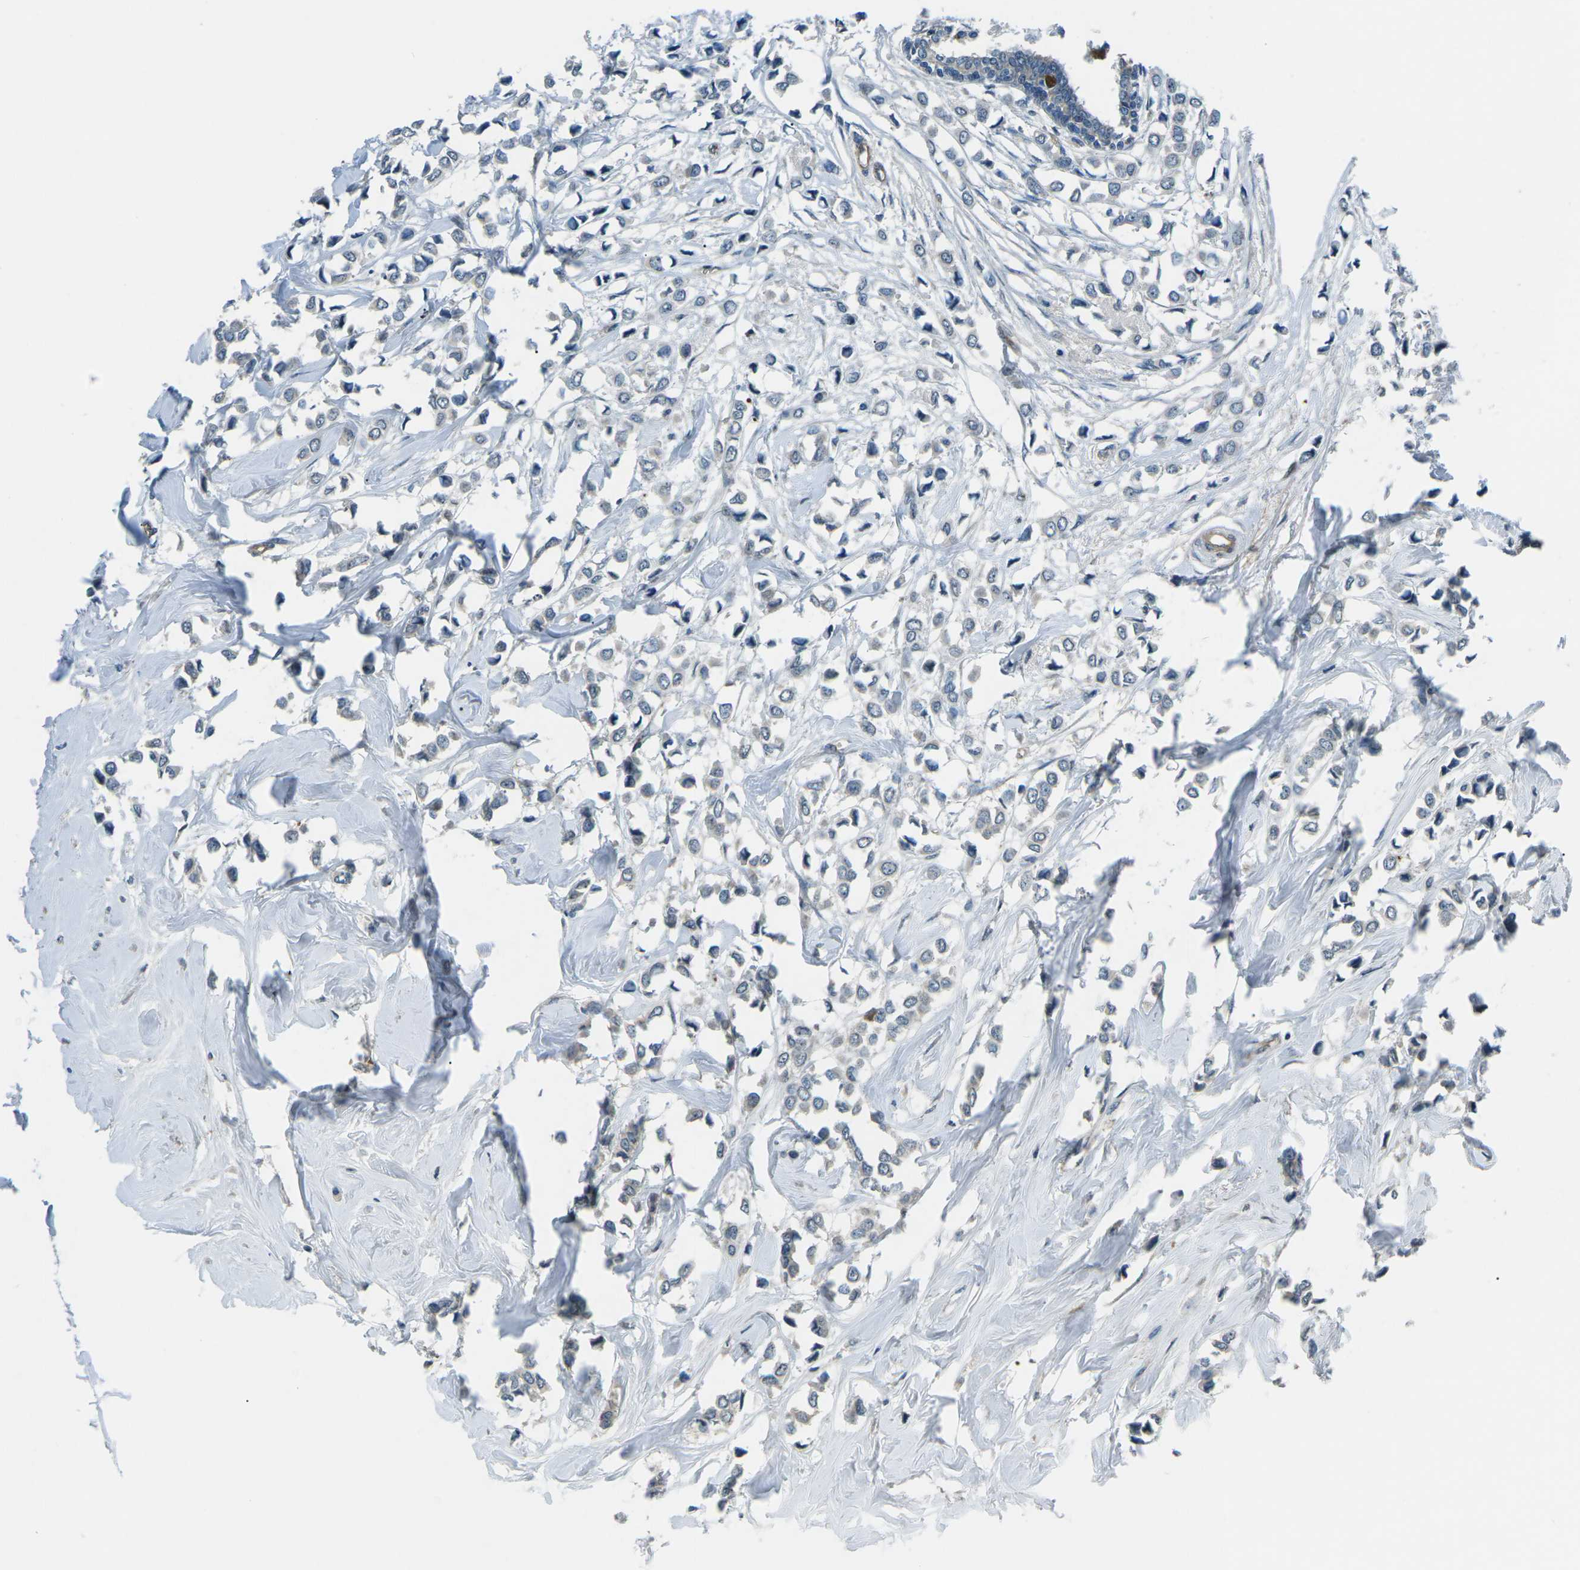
{"staining": {"intensity": "negative", "quantity": "none", "location": "none"}, "tissue": "breast cancer", "cell_type": "Tumor cells", "image_type": "cancer", "snomed": [{"axis": "morphology", "description": "Lobular carcinoma"}, {"axis": "topography", "description": "Breast"}], "caption": "Tumor cells show no significant protein staining in breast lobular carcinoma.", "gene": "AFAP1", "patient": {"sex": "female", "age": 51}}